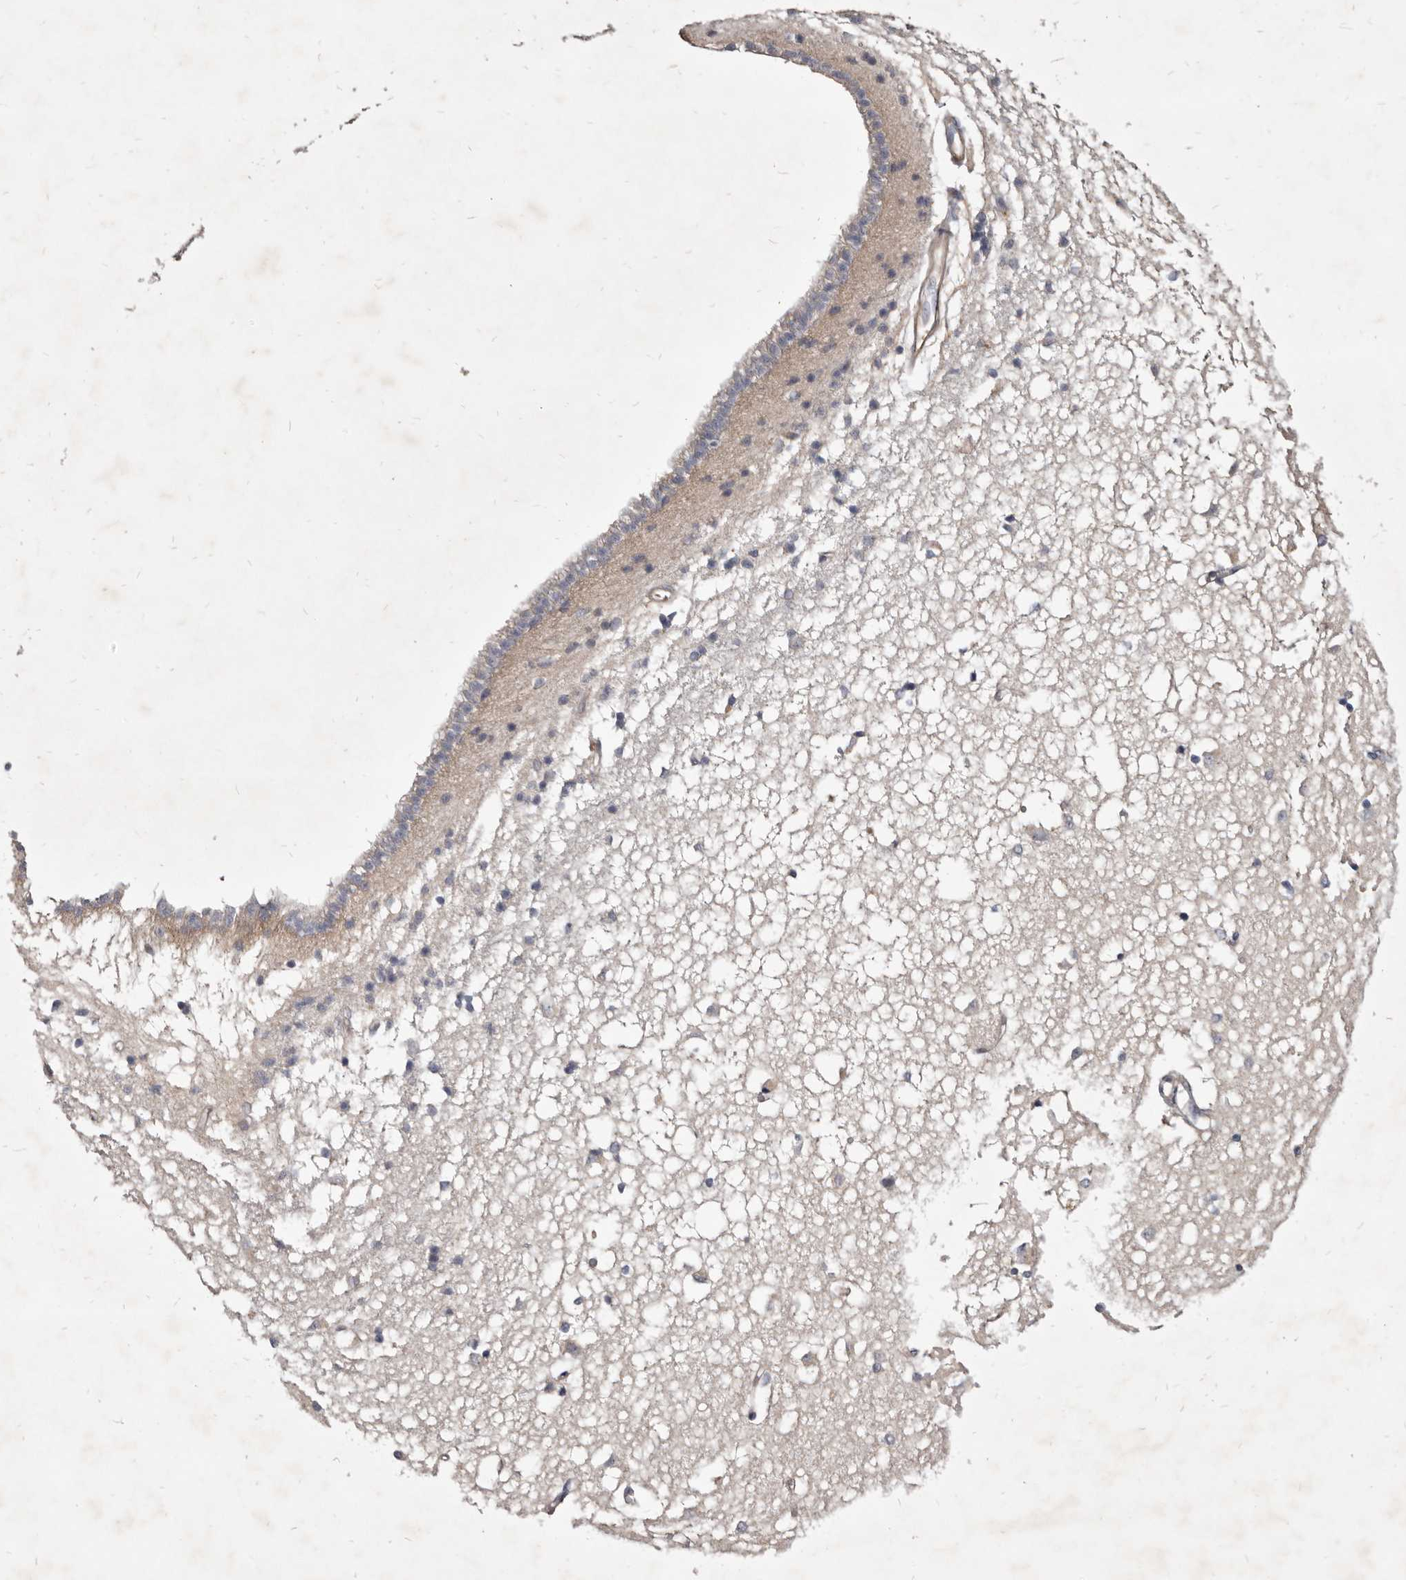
{"staining": {"intensity": "negative", "quantity": "none", "location": "none"}, "tissue": "caudate", "cell_type": "Glial cells", "image_type": "normal", "snomed": [{"axis": "morphology", "description": "Normal tissue, NOS"}, {"axis": "topography", "description": "Lateral ventricle wall"}], "caption": "IHC image of unremarkable caudate: caudate stained with DAB reveals no significant protein staining in glial cells.", "gene": "FAS", "patient": {"sex": "male", "age": 45}}